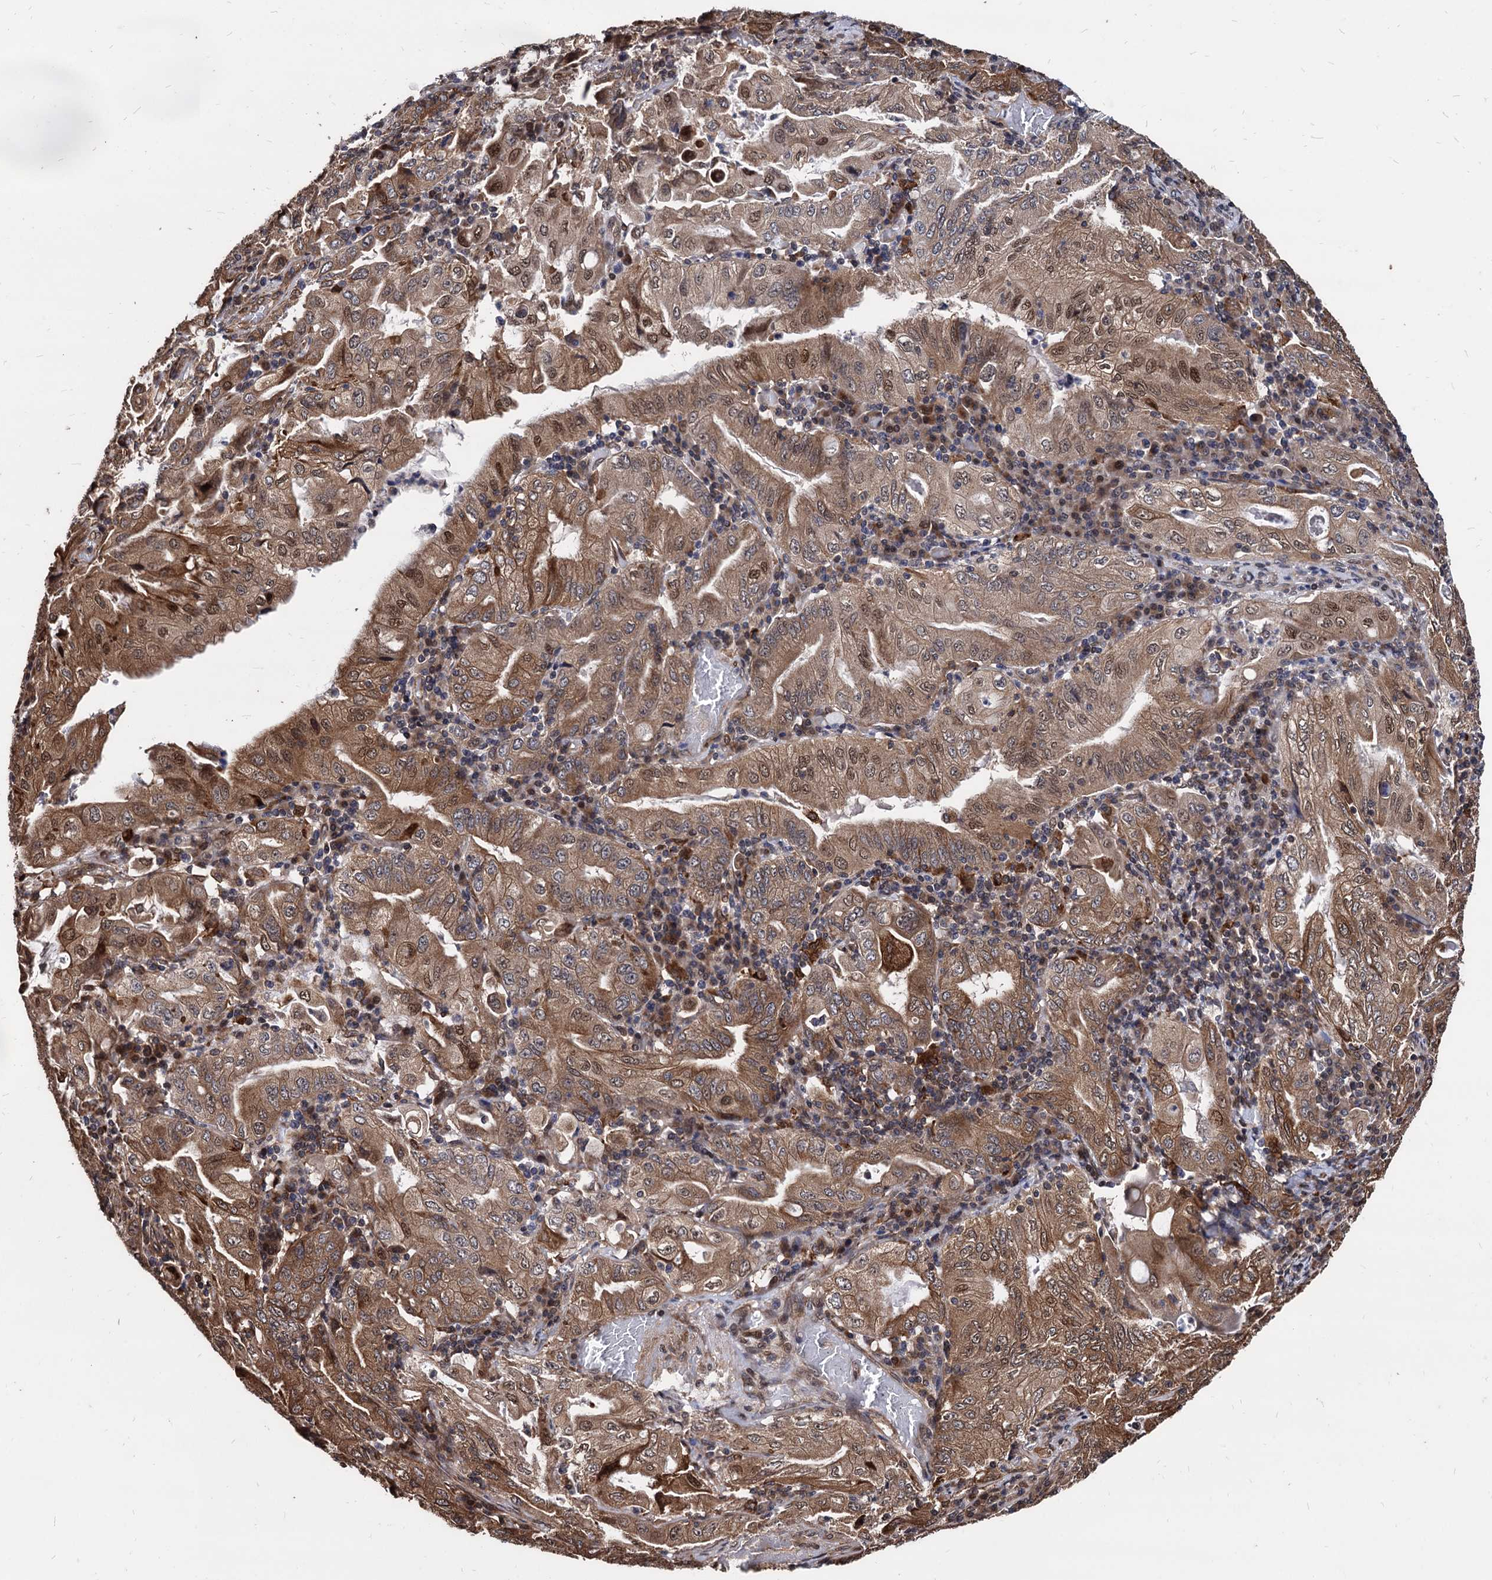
{"staining": {"intensity": "moderate", "quantity": ">75%", "location": "cytoplasmic/membranous,nuclear"}, "tissue": "stomach cancer", "cell_type": "Tumor cells", "image_type": "cancer", "snomed": [{"axis": "morphology", "description": "Normal tissue, NOS"}, {"axis": "morphology", "description": "Adenocarcinoma, NOS"}, {"axis": "topography", "description": "Esophagus"}, {"axis": "topography", "description": "Stomach, upper"}, {"axis": "topography", "description": "Peripheral nerve tissue"}], "caption": "Protein staining of adenocarcinoma (stomach) tissue reveals moderate cytoplasmic/membranous and nuclear positivity in approximately >75% of tumor cells.", "gene": "ANKRD12", "patient": {"sex": "male", "age": 62}}